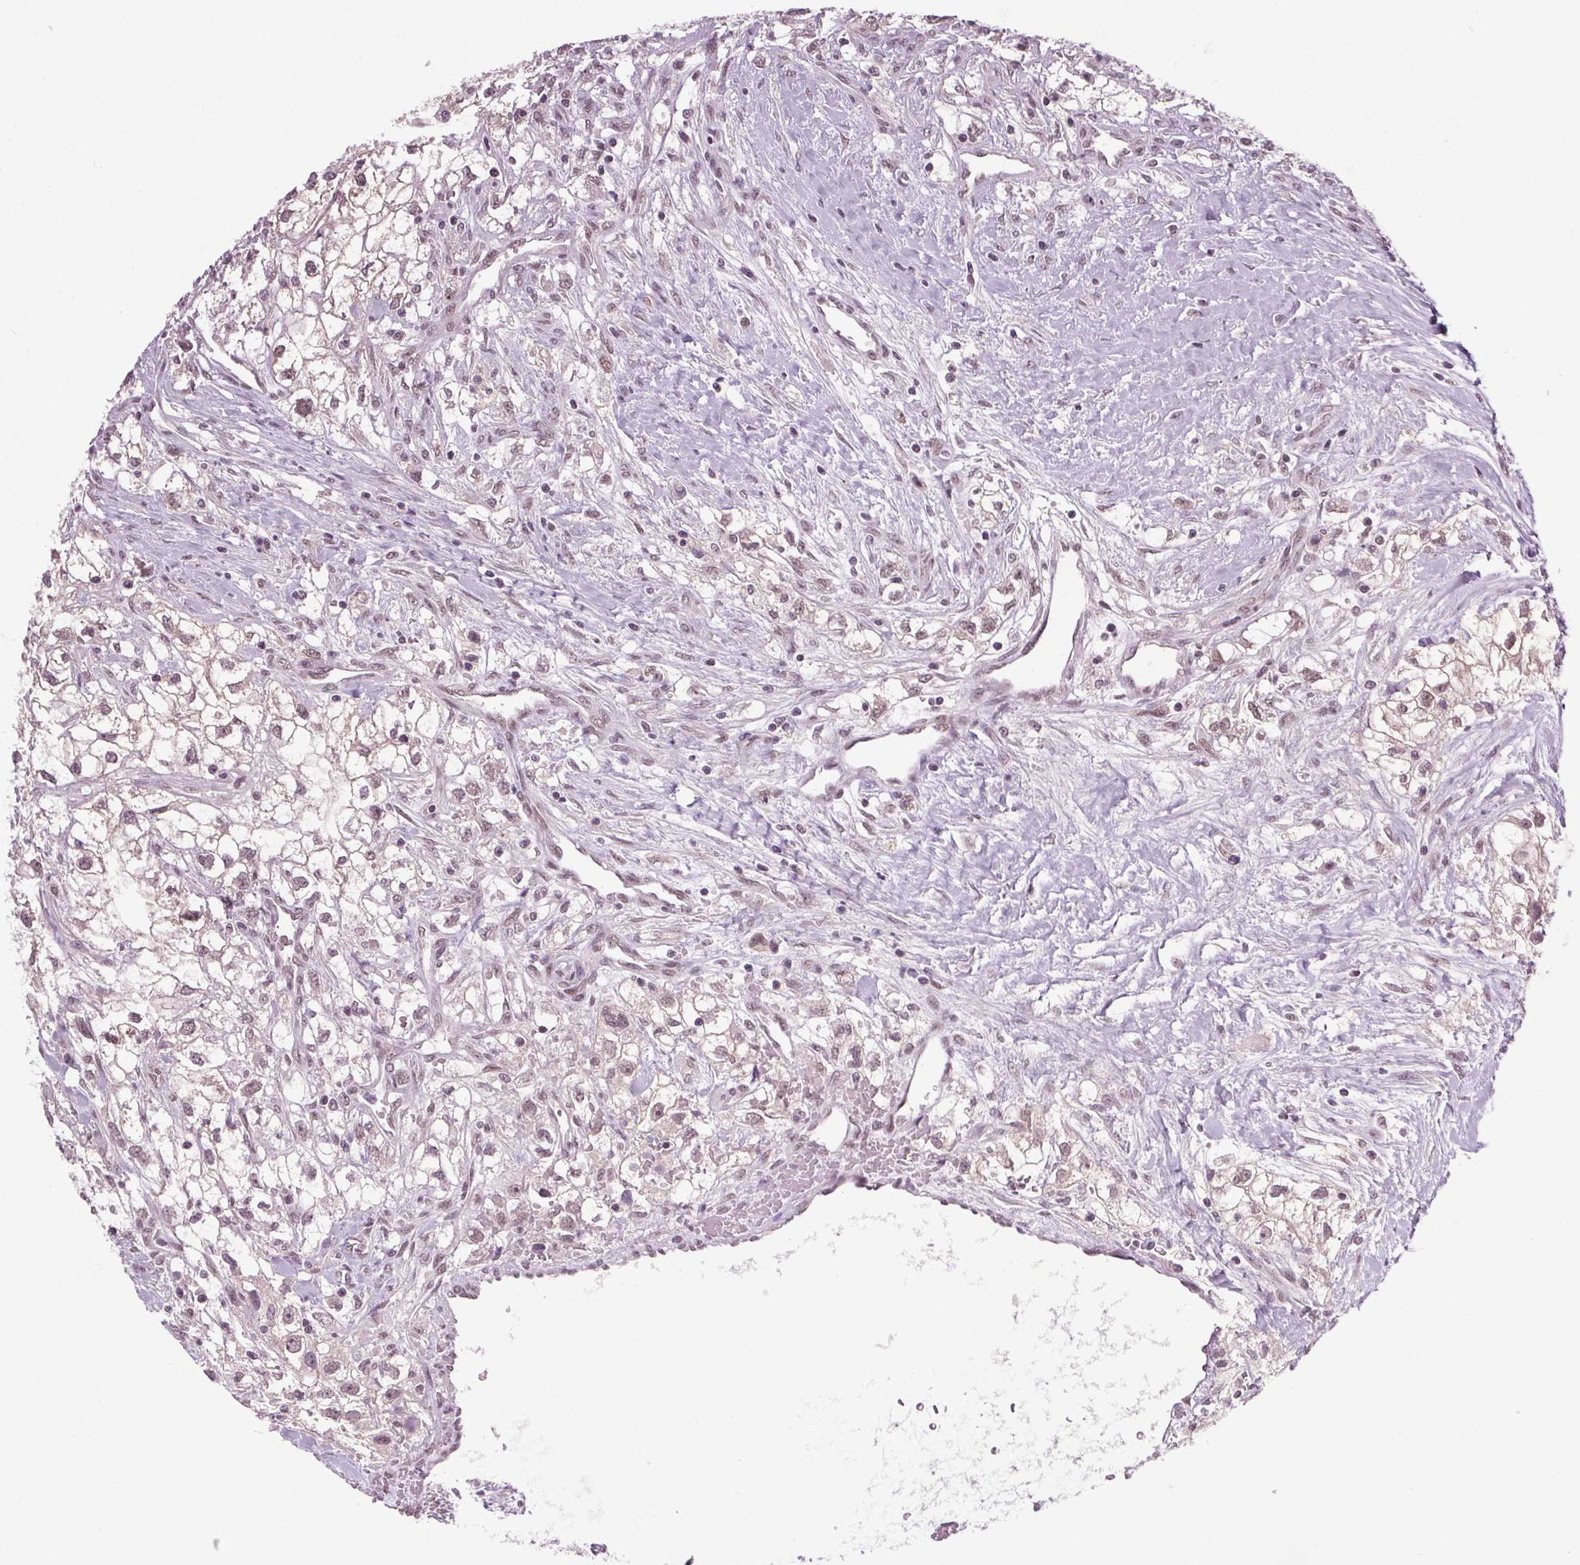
{"staining": {"intensity": "moderate", "quantity": ">75%", "location": "nuclear"}, "tissue": "renal cancer", "cell_type": "Tumor cells", "image_type": "cancer", "snomed": [{"axis": "morphology", "description": "Adenocarcinoma, NOS"}, {"axis": "topography", "description": "Kidney"}], "caption": "The image reveals staining of adenocarcinoma (renal), revealing moderate nuclear protein staining (brown color) within tumor cells.", "gene": "MED6", "patient": {"sex": "male", "age": 59}}